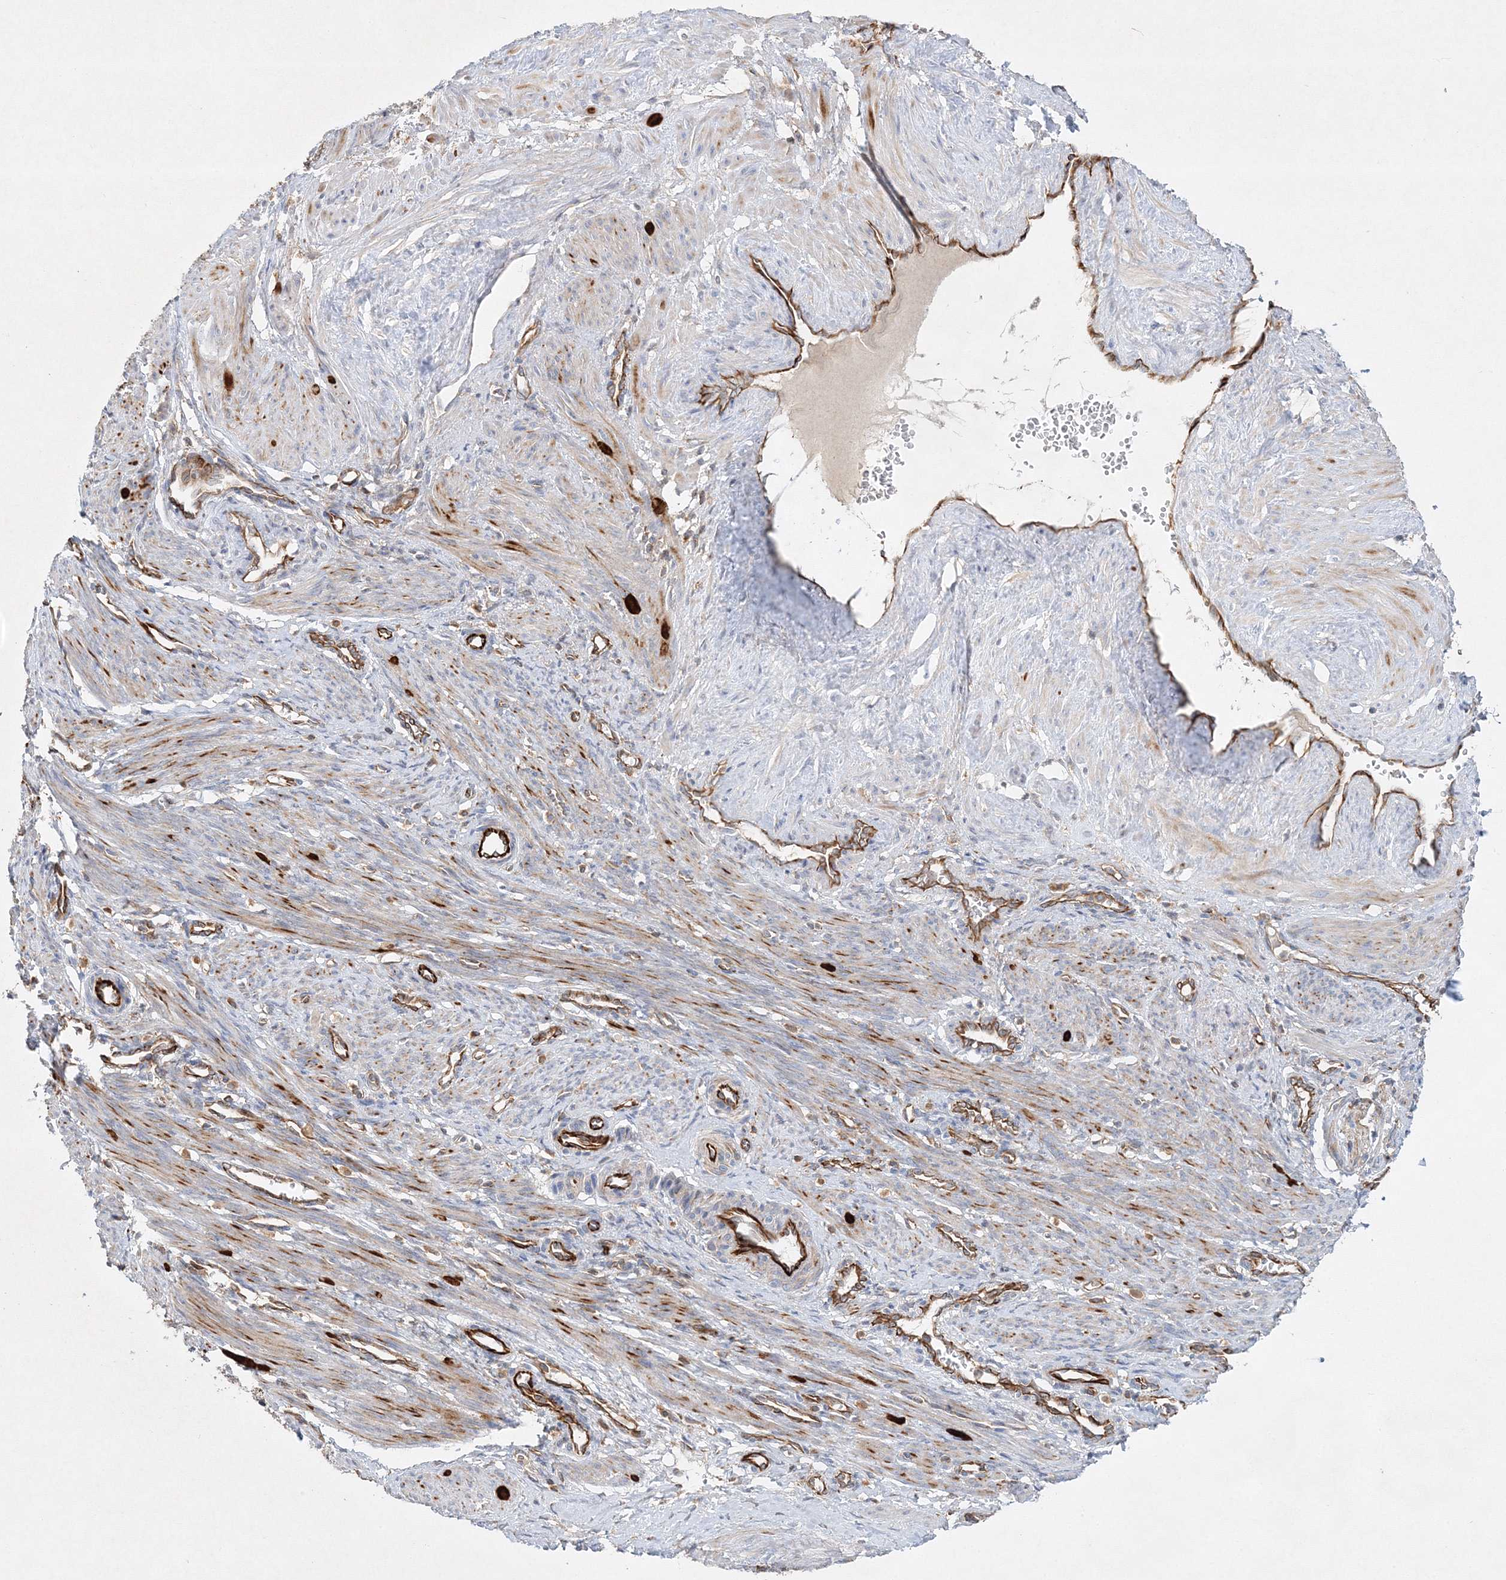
{"staining": {"intensity": "moderate", "quantity": ">75%", "location": "cytoplasmic/membranous"}, "tissue": "smooth muscle", "cell_type": "Smooth muscle cells", "image_type": "normal", "snomed": [{"axis": "morphology", "description": "Normal tissue, NOS"}, {"axis": "topography", "description": "Endometrium"}], "caption": "Smooth muscle cells demonstrate medium levels of moderate cytoplasmic/membranous expression in about >75% of cells in unremarkable human smooth muscle.", "gene": "WDR37", "patient": {"sex": "female", "age": 33}}